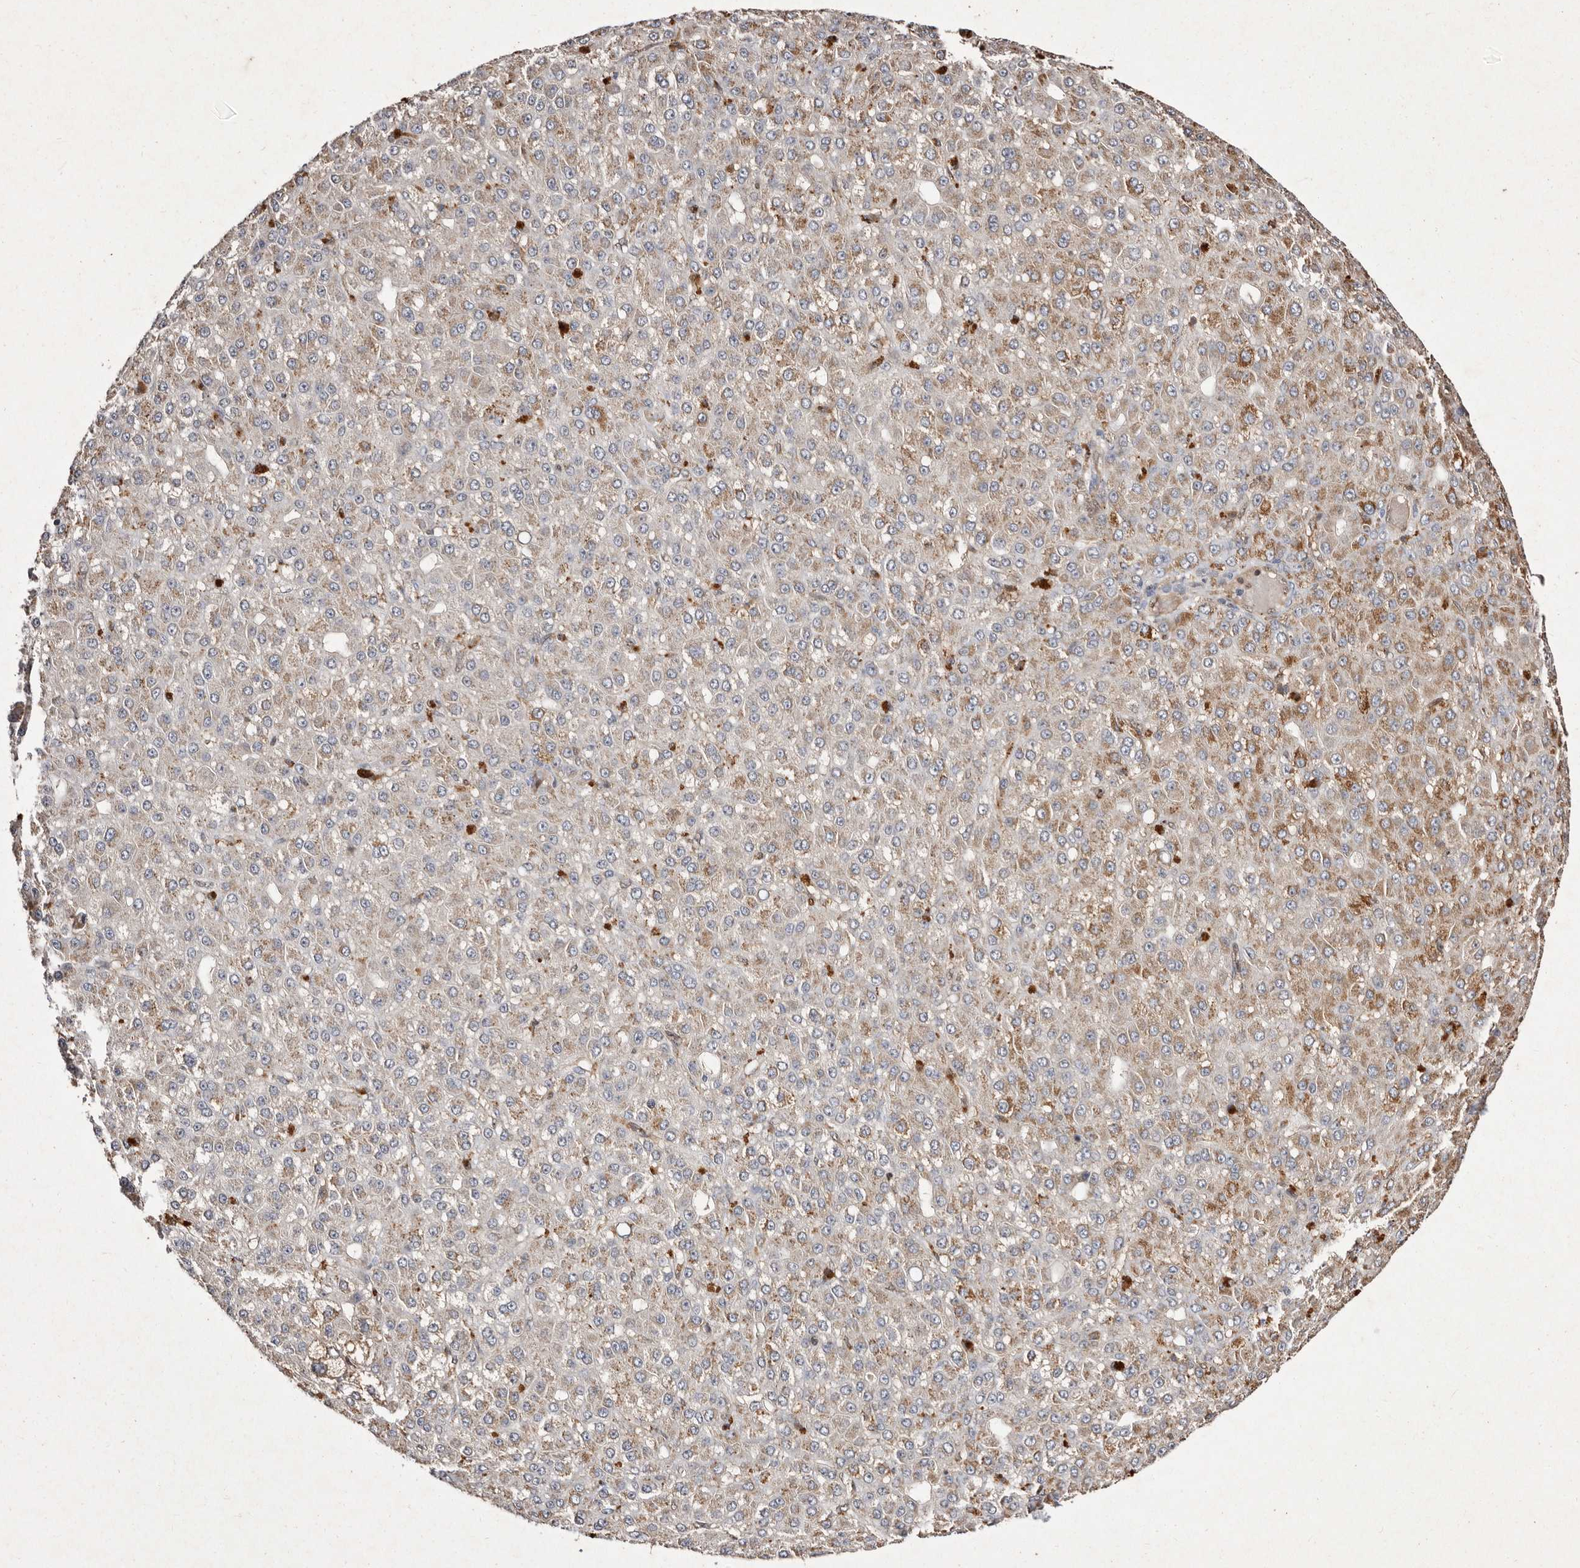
{"staining": {"intensity": "moderate", "quantity": "25%-75%", "location": "cytoplasmic/membranous"}, "tissue": "liver cancer", "cell_type": "Tumor cells", "image_type": "cancer", "snomed": [{"axis": "morphology", "description": "Carcinoma, Hepatocellular, NOS"}, {"axis": "topography", "description": "Liver"}], "caption": "The photomicrograph reveals staining of hepatocellular carcinoma (liver), revealing moderate cytoplasmic/membranous protein positivity (brown color) within tumor cells.", "gene": "GIMAP4", "patient": {"sex": "male", "age": 67}}